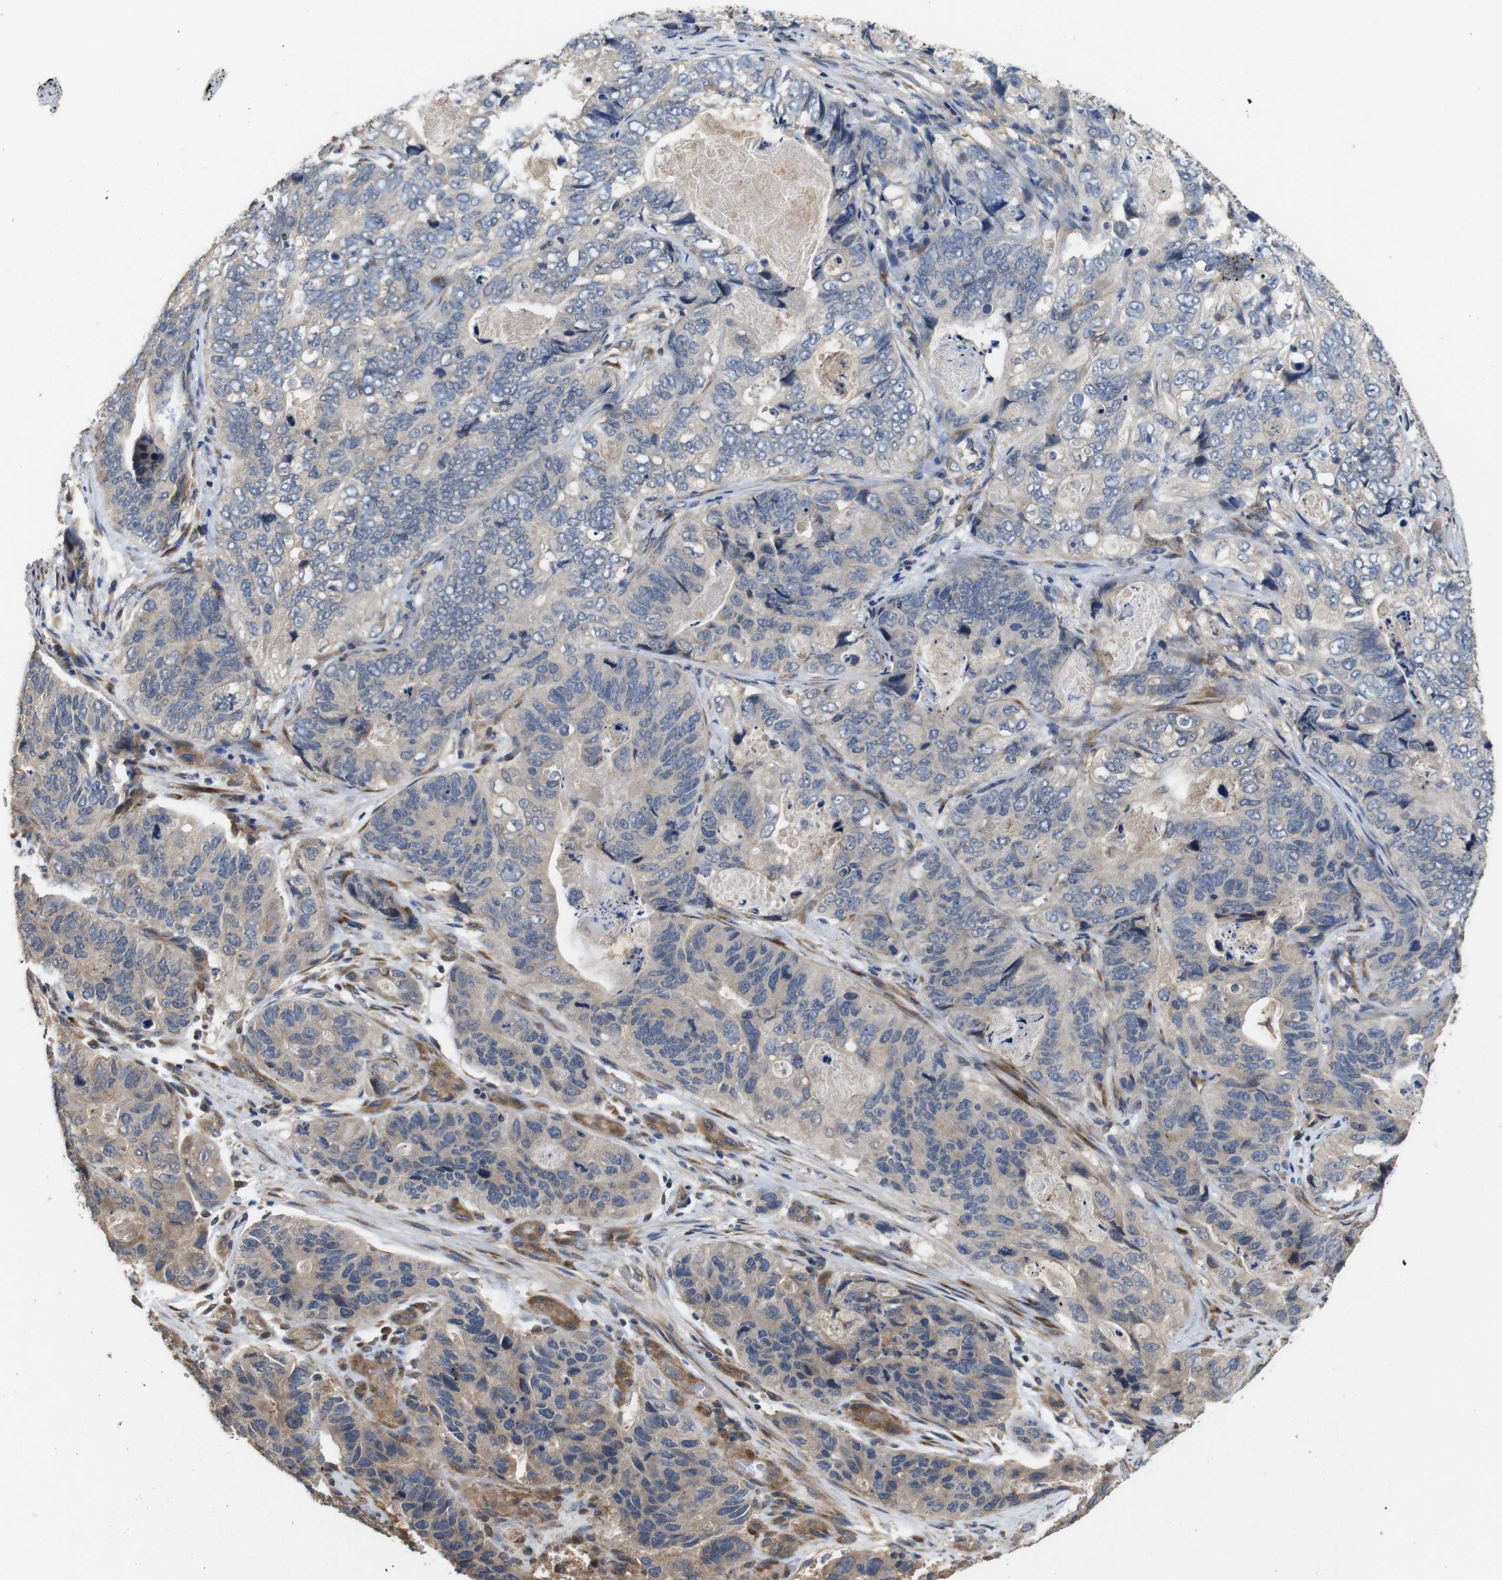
{"staining": {"intensity": "weak", "quantity": "<25%", "location": "cytoplasmic/membranous"}, "tissue": "stomach cancer", "cell_type": "Tumor cells", "image_type": "cancer", "snomed": [{"axis": "morphology", "description": "Adenocarcinoma, NOS"}, {"axis": "topography", "description": "Stomach"}], "caption": "There is no significant staining in tumor cells of adenocarcinoma (stomach). (Brightfield microscopy of DAB (3,3'-diaminobenzidine) immunohistochemistry (IHC) at high magnification).", "gene": "ARHGAP24", "patient": {"sex": "female", "age": 89}}